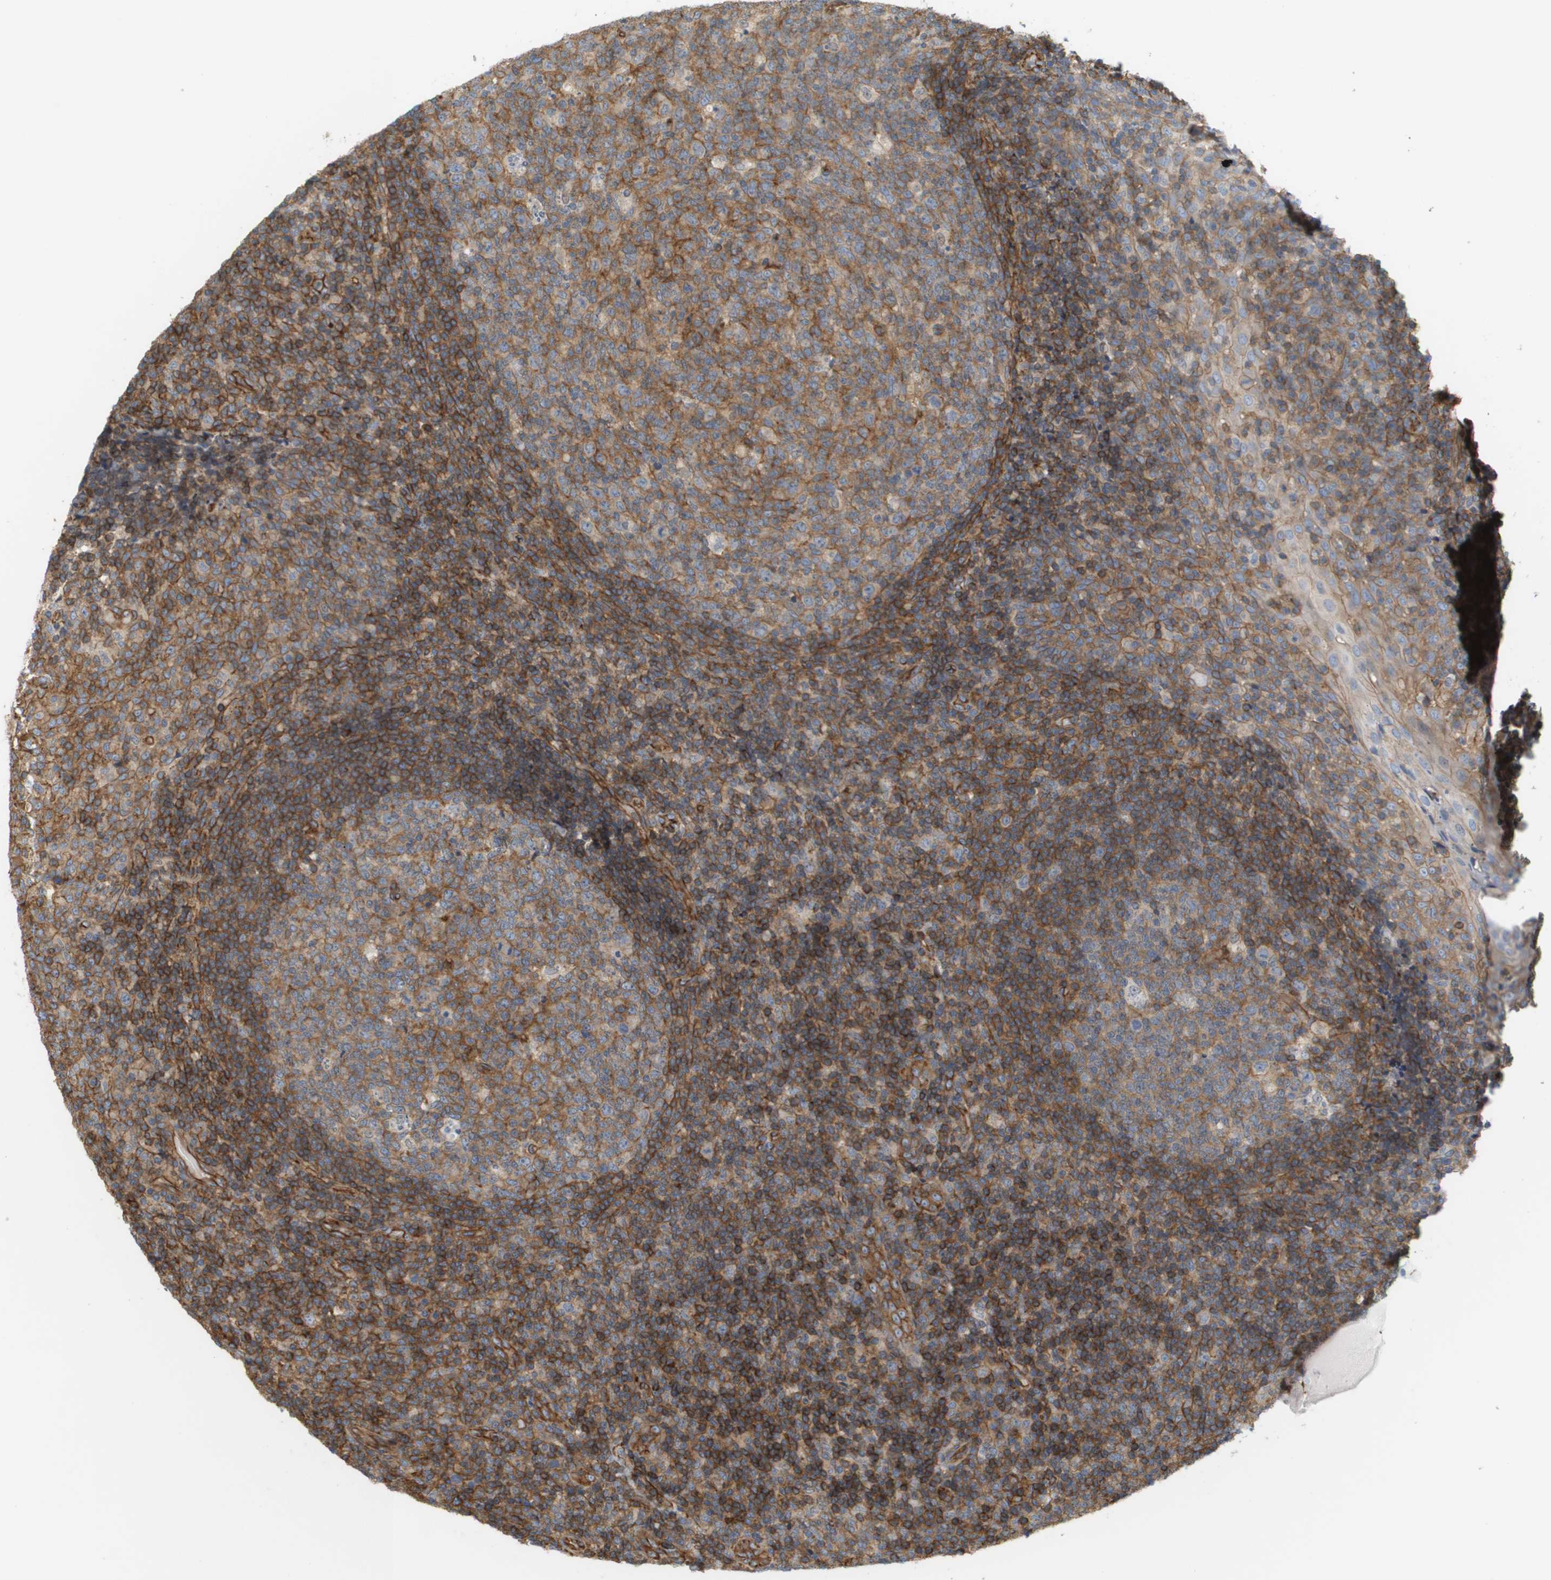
{"staining": {"intensity": "moderate", "quantity": "25%-75%", "location": "cytoplasmic/membranous"}, "tissue": "tonsil", "cell_type": "Germinal center cells", "image_type": "normal", "snomed": [{"axis": "morphology", "description": "Normal tissue, NOS"}, {"axis": "topography", "description": "Tonsil"}], "caption": "Unremarkable tonsil demonstrates moderate cytoplasmic/membranous staining in approximately 25%-75% of germinal center cells, visualized by immunohistochemistry.", "gene": "SGMS2", "patient": {"sex": "female", "age": 19}}